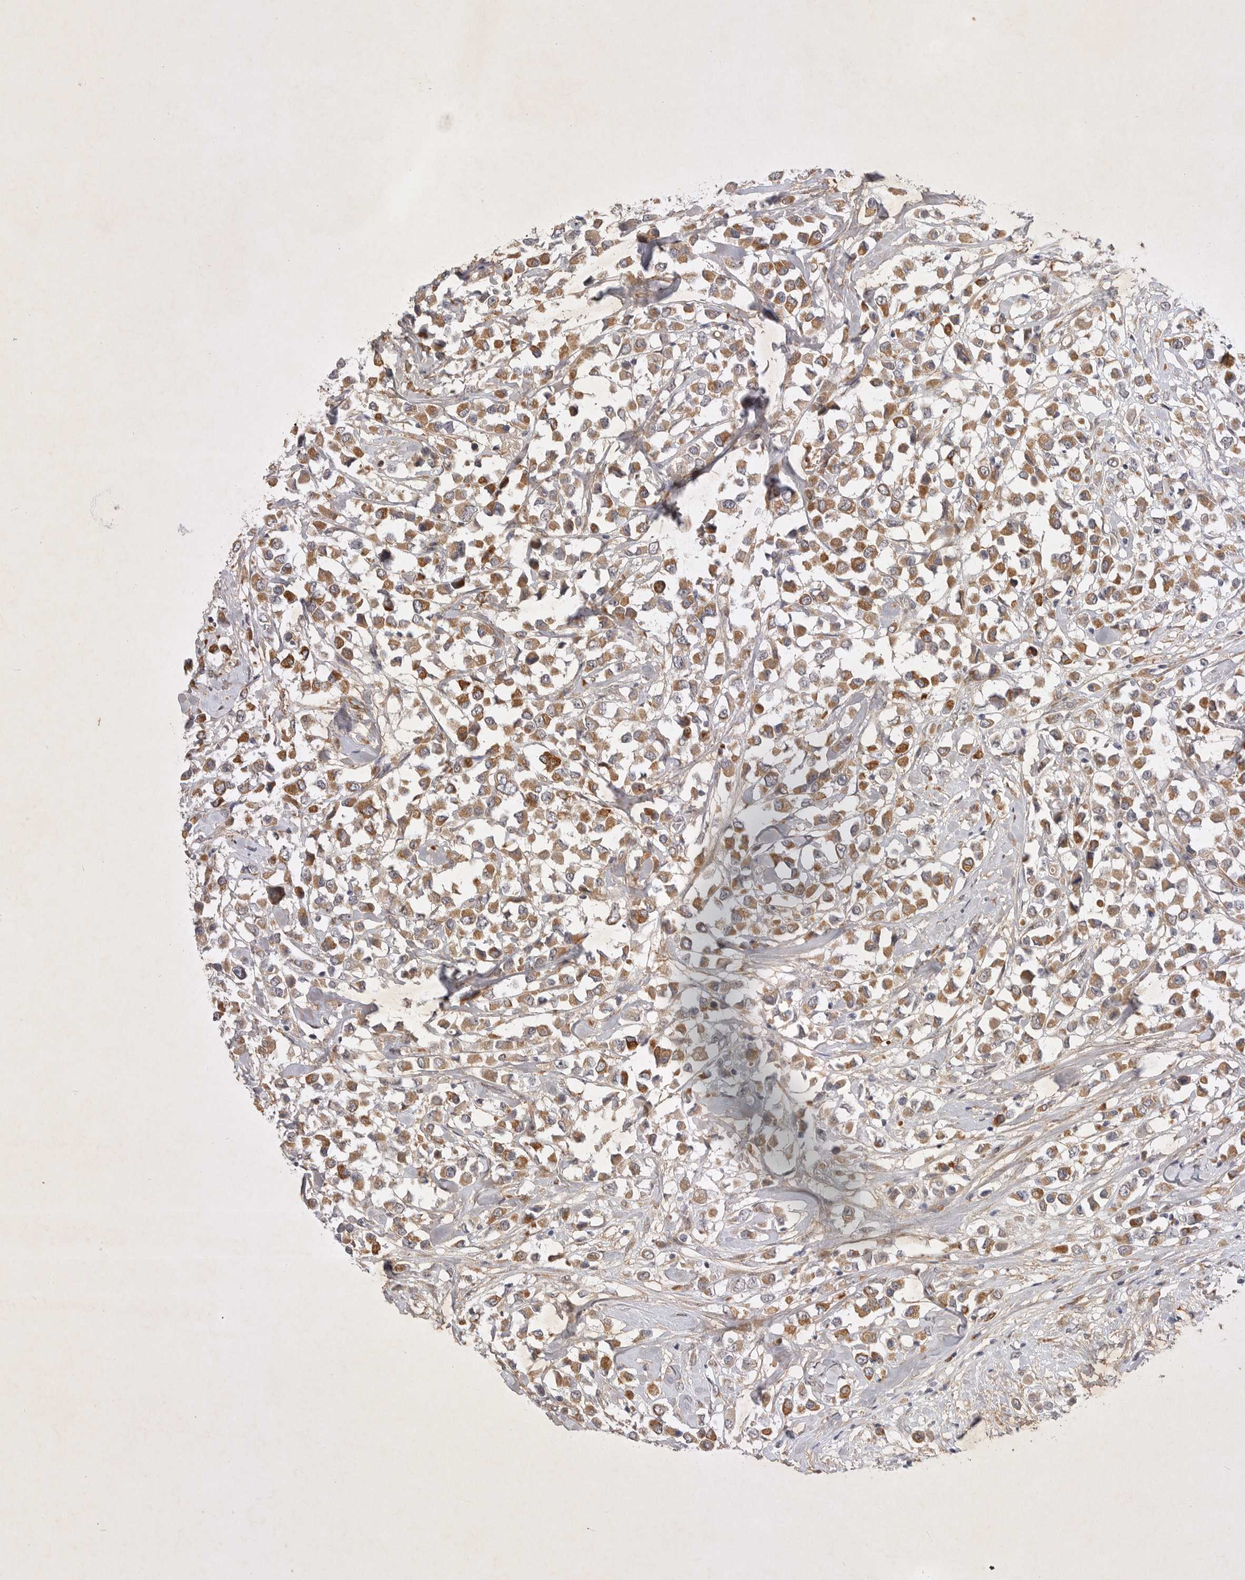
{"staining": {"intensity": "moderate", "quantity": ">75%", "location": "cytoplasmic/membranous"}, "tissue": "breast cancer", "cell_type": "Tumor cells", "image_type": "cancer", "snomed": [{"axis": "morphology", "description": "Duct carcinoma"}, {"axis": "topography", "description": "Breast"}], "caption": "Breast cancer stained with a brown dye shows moderate cytoplasmic/membranous positive staining in about >75% of tumor cells.", "gene": "PTPDC1", "patient": {"sex": "female", "age": 61}}